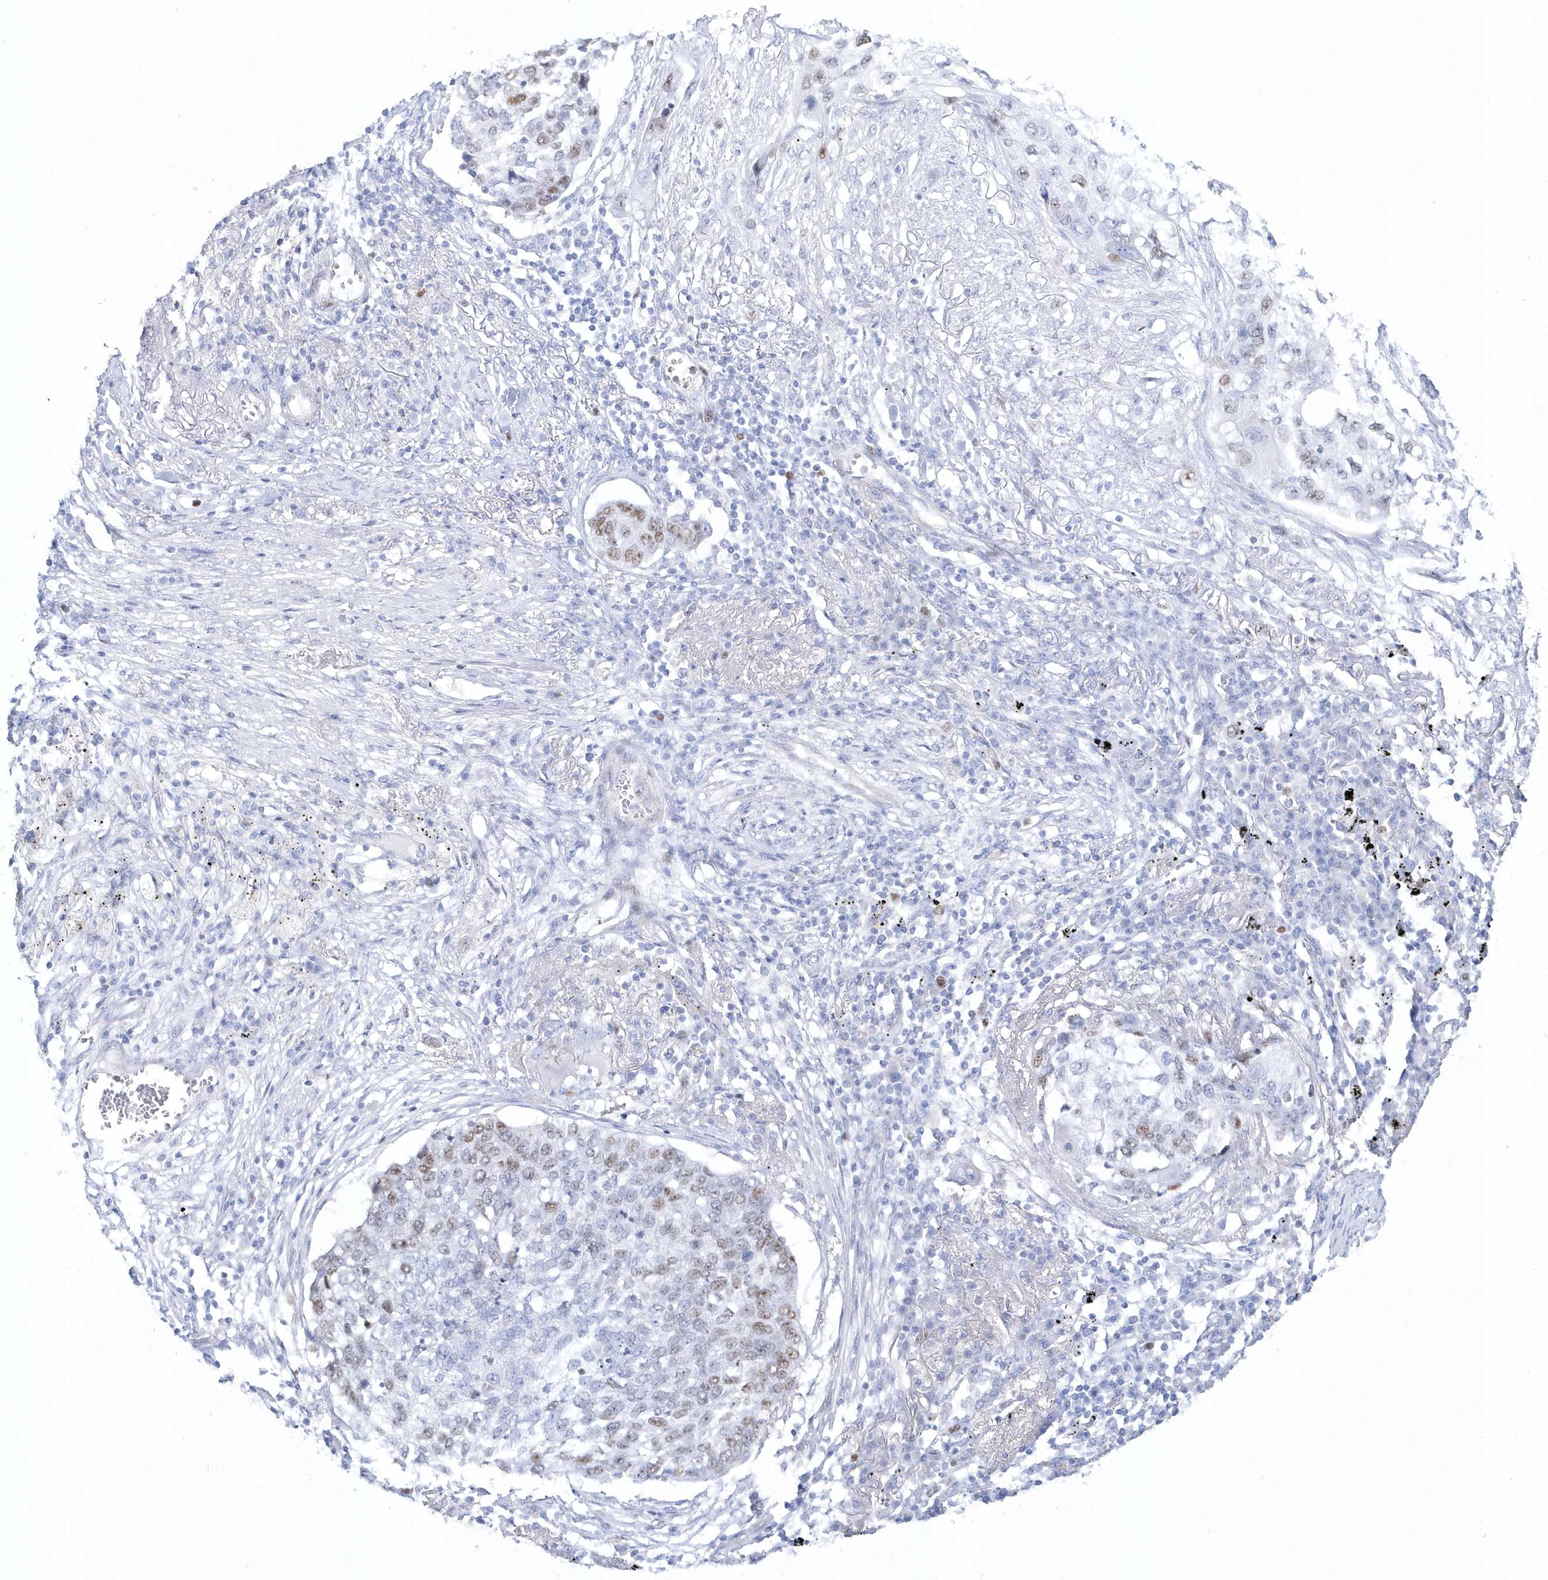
{"staining": {"intensity": "moderate", "quantity": "25%-75%", "location": "nuclear"}, "tissue": "lung cancer", "cell_type": "Tumor cells", "image_type": "cancer", "snomed": [{"axis": "morphology", "description": "Squamous cell carcinoma, NOS"}, {"axis": "topography", "description": "Lung"}], "caption": "A high-resolution photomicrograph shows IHC staining of lung cancer (squamous cell carcinoma), which shows moderate nuclear staining in about 25%-75% of tumor cells.", "gene": "TMCO6", "patient": {"sex": "female", "age": 63}}